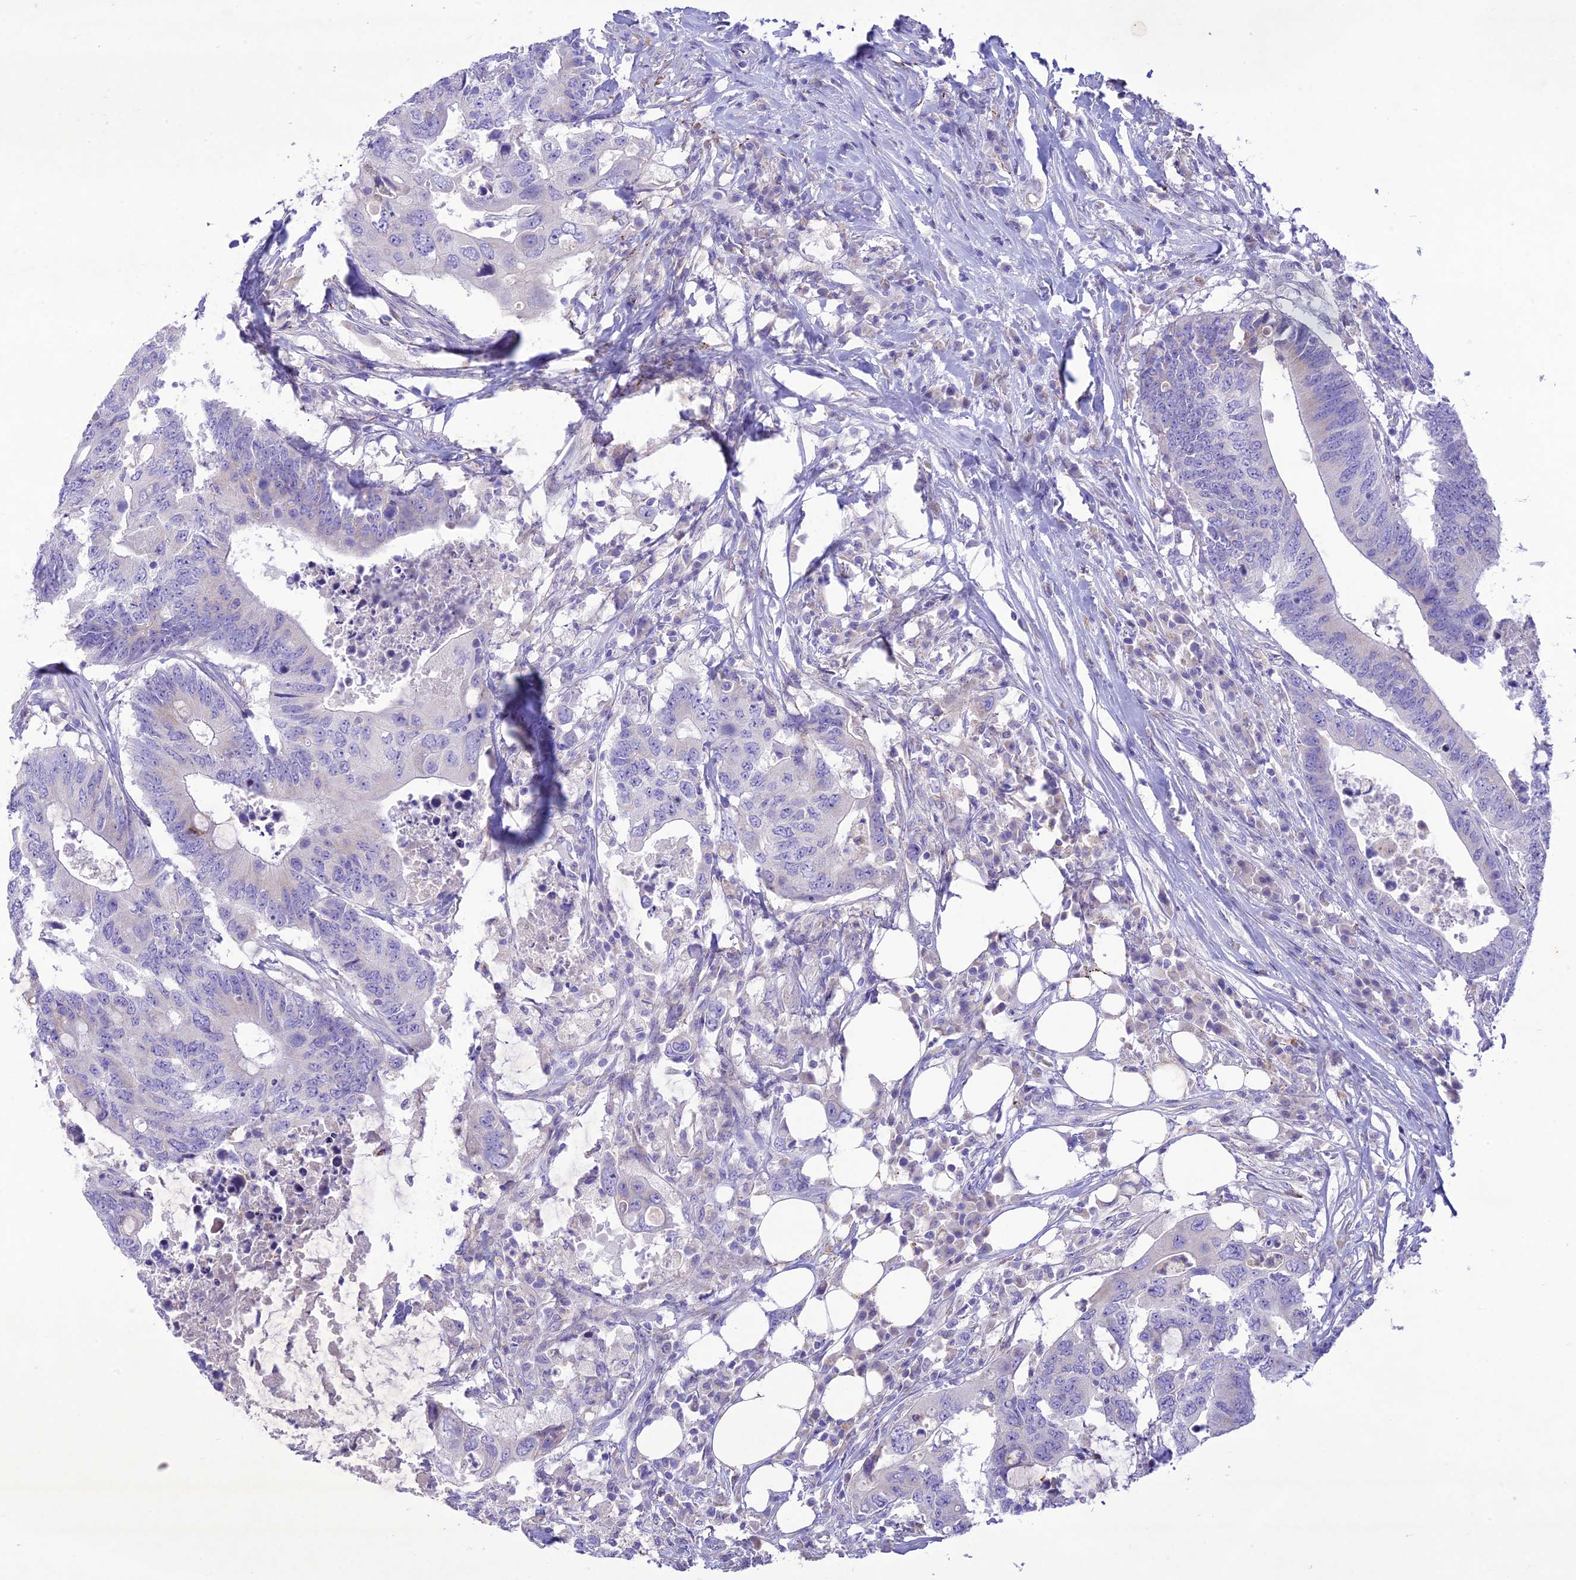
{"staining": {"intensity": "negative", "quantity": "none", "location": "none"}, "tissue": "colorectal cancer", "cell_type": "Tumor cells", "image_type": "cancer", "snomed": [{"axis": "morphology", "description": "Adenocarcinoma, NOS"}, {"axis": "topography", "description": "Colon"}], "caption": "Tumor cells are negative for protein expression in human adenocarcinoma (colorectal). (Stains: DAB (3,3'-diaminobenzidine) IHC with hematoxylin counter stain, Microscopy: brightfield microscopy at high magnification).", "gene": "SLC13A5", "patient": {"sex": "male", "age": 71}}